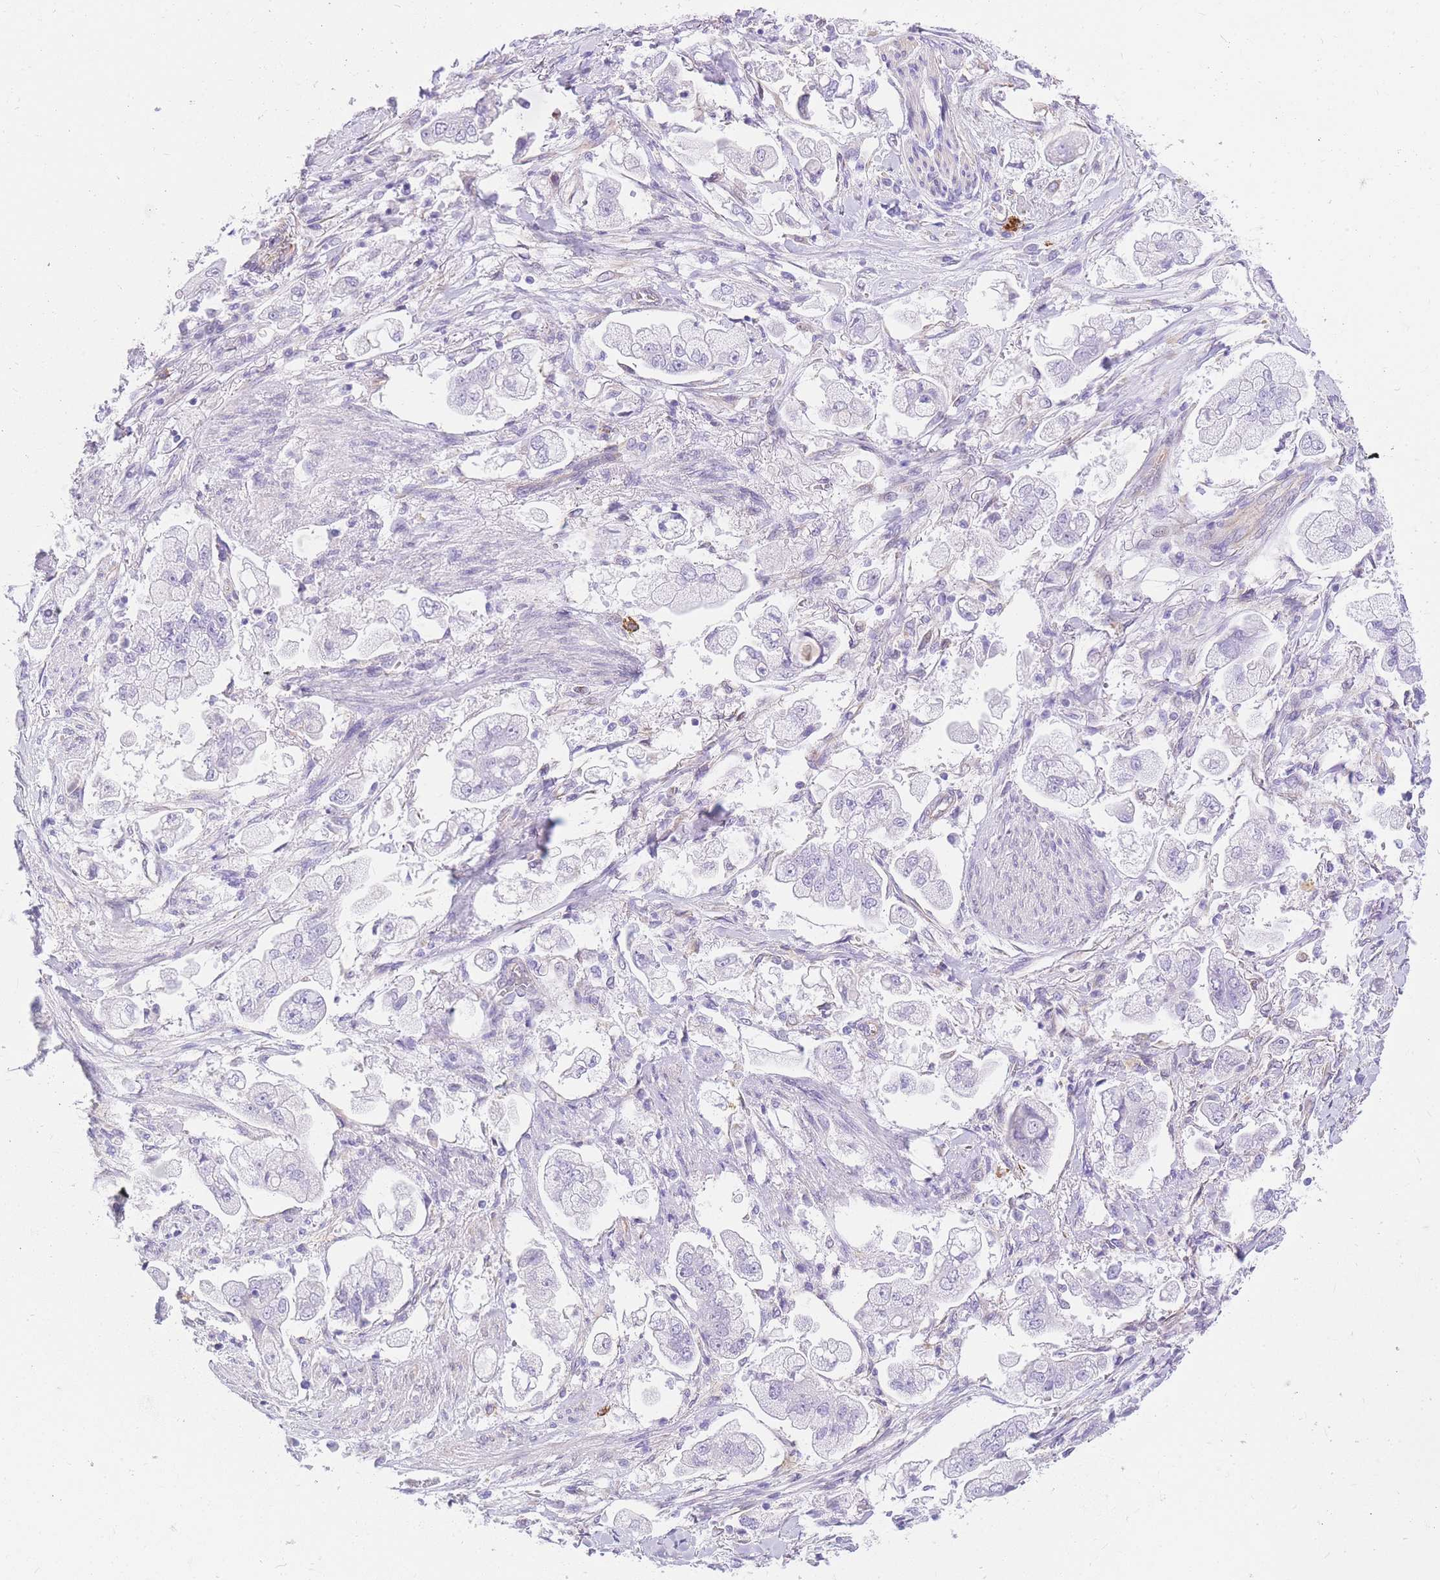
{"staining": {"intensity": "negative", "quantity": "none", "location": "none"}, "tissue": "stomach cancer", "cell_type": "Tumor cells", "image_type": "cancer", "snomed": [{"axis": "morphology", "description": "Adenocarcinoma, NOS"}, {"axis": "topography", "description": "Stomach"}], "caption": "Immunohistochemistry photomicrograph of human stomach cancer (adenocarcinoma) stained for a protein (brown), which exhibits no staining in tumor cells.", "gene": "SRSF12", "patient": {"sex": "male", "age": 62}}